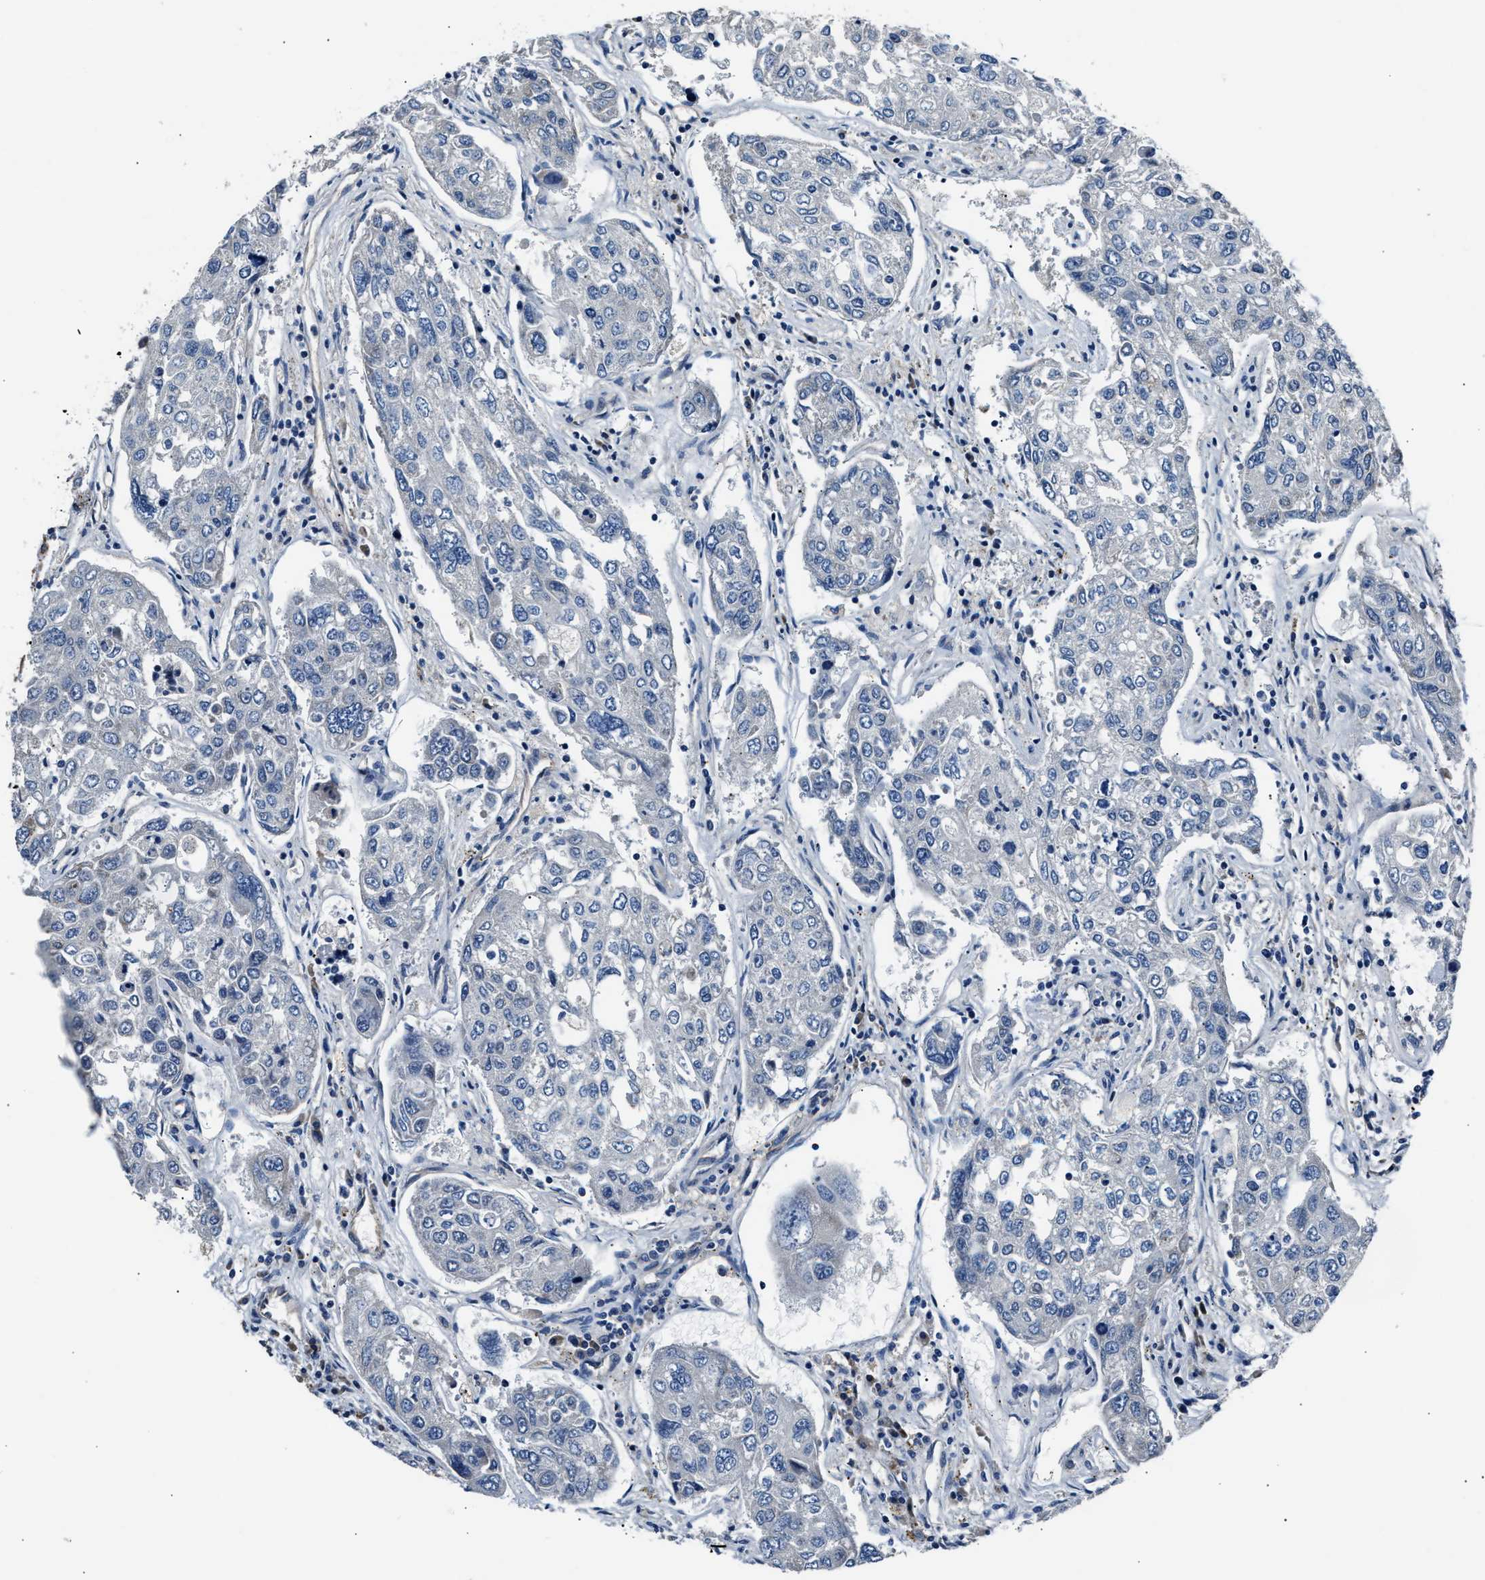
{"staining": {"intensity": "negative", "quantity": "none", "location": "none"}, "tissue": "urothelial cancer", "cell_type": "Tumor cells", "image_type": "cancer", "snomed": [{"axis": "morphology", "description": "Urothelial carcinoma, High grade"}, {"axis": "topography", "description": "Lymph node"}, {"axis": "topography", "description": "Urinary bladder"}], "caption": "Tumor cells show no significant protein positivity in urothelial cancer.", "gene": "MPDZ", "patient": {"sex": "male", "age": 51}}